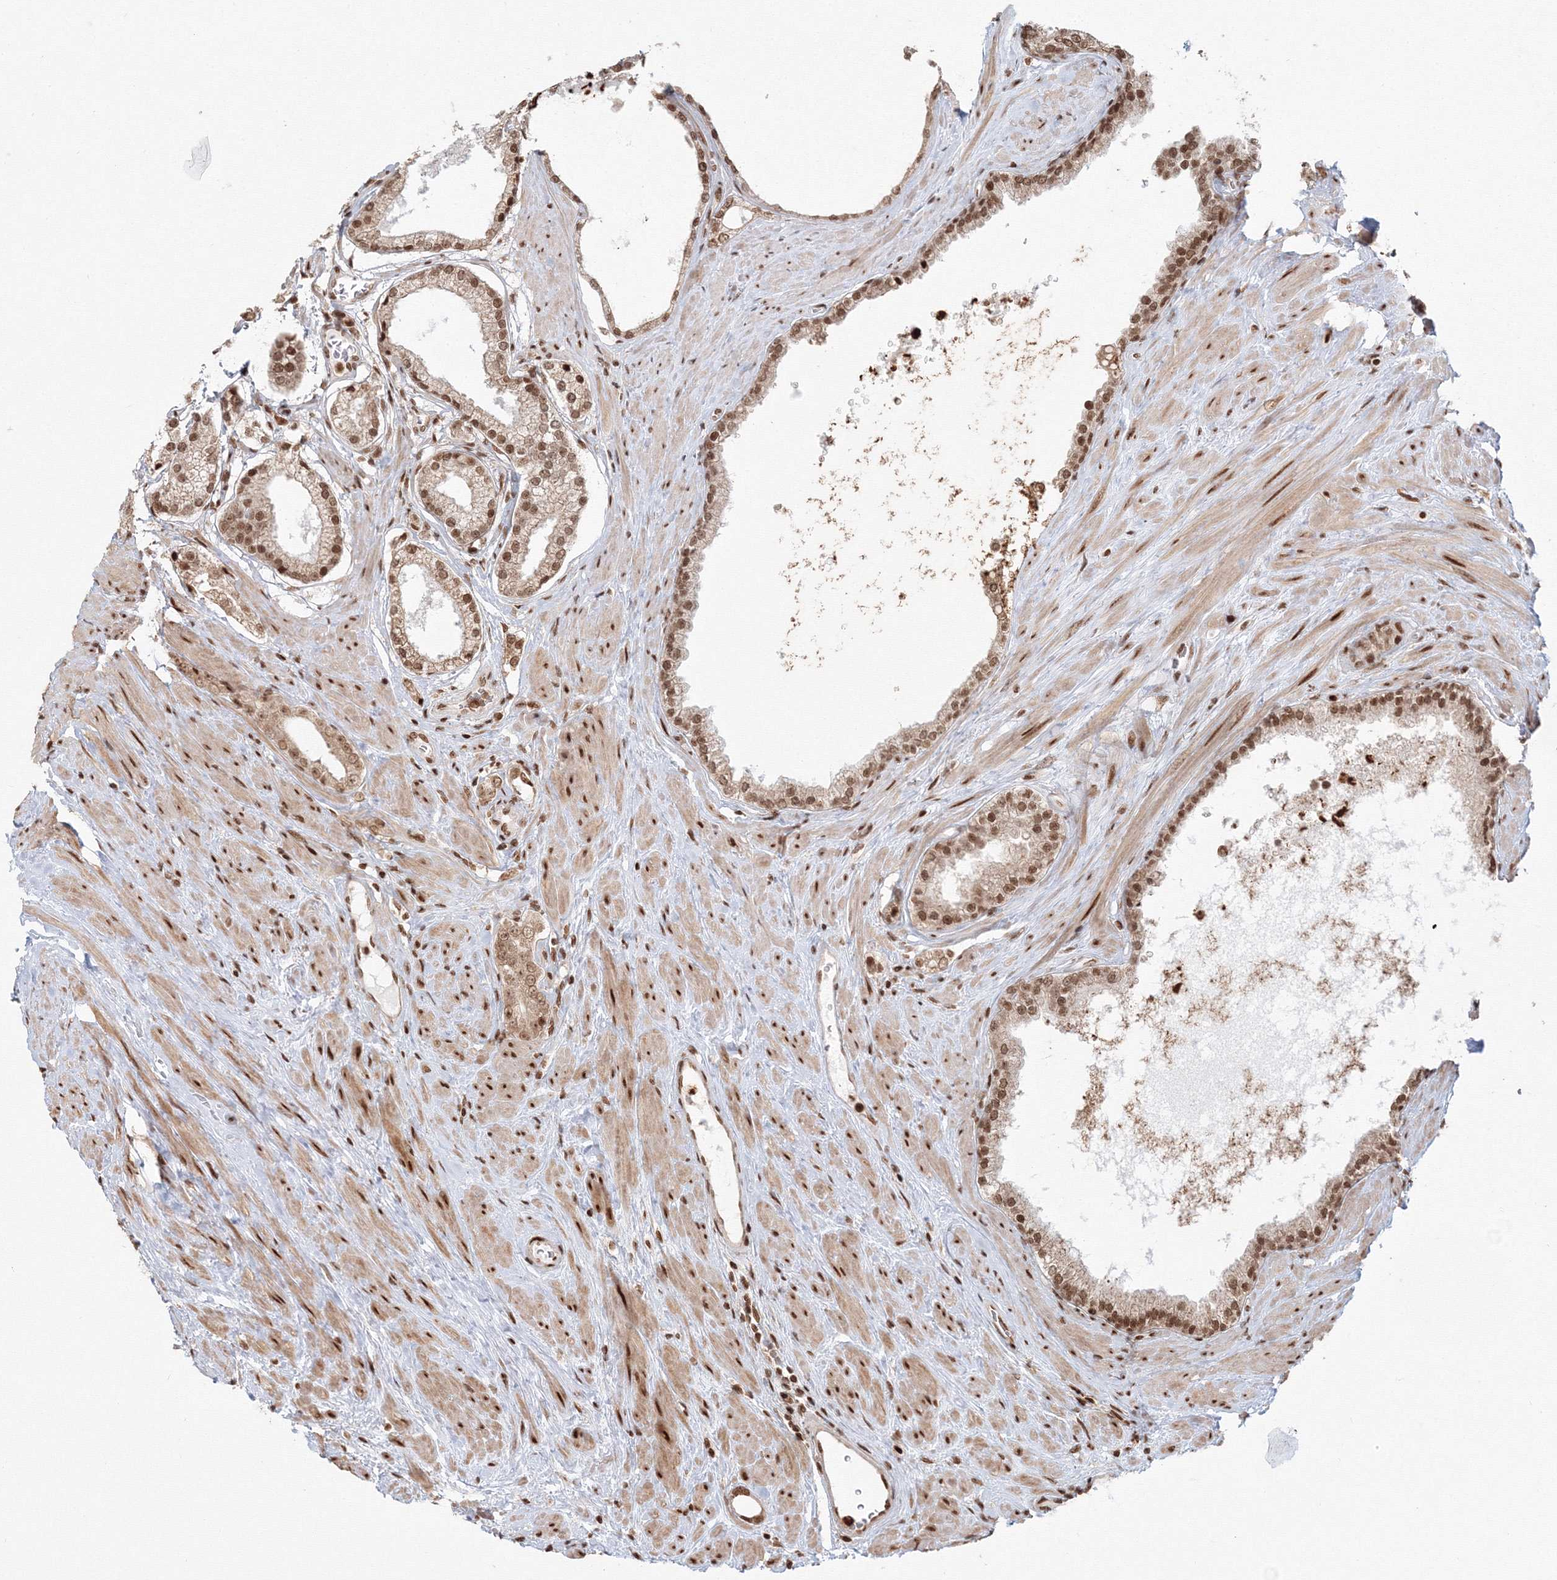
{"staining": {"intensity": "moderate", "quantity": ">75%", "location": "nuclear"}, "tissue": "prostate cancer", "cell_type": "Tumor cells", "image_type": "cancer", "snomed": [{"axis": "morphology", "description": "Adenocarcinoma, Low grade"}, {"axis": "topography", "description": "Prostate"}], "caption": "A medium amount of moderate nuclear expression is appreciated in about >75% of tumor cells in prostate cancer (adenocarcinoma (low-grade)) tissue.", "gene": "KIF20A", "patient": {"sex": "male", "age": 62}}